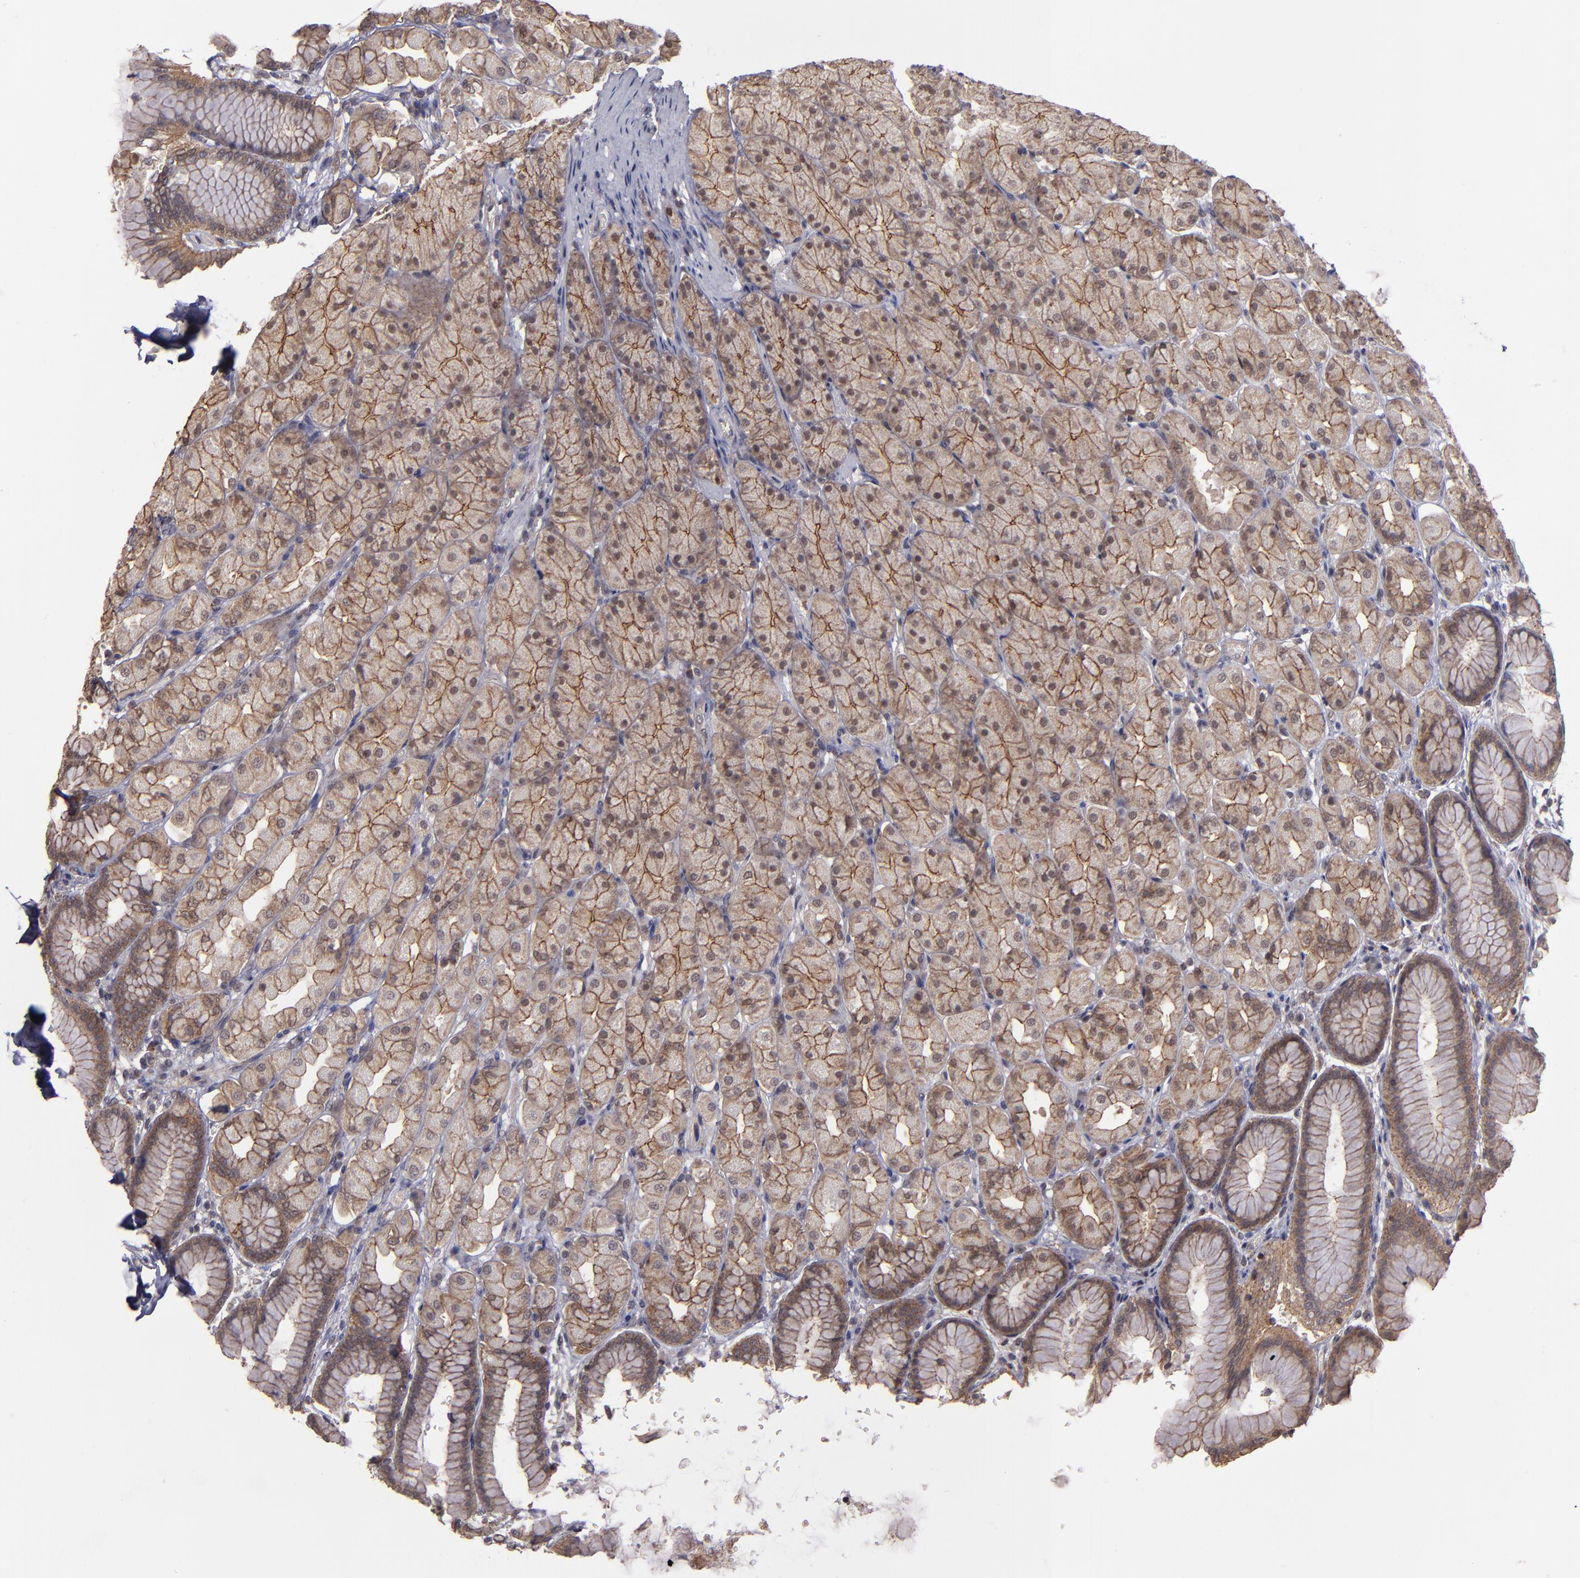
{"staining": {"intensity": "moderate", "quantity": ">75%", "location": "cytoplasmic/membranous,nuclear"}, "tissue": "stomach", "cell_type": "Glandular cells", "image_type": "normal", "snomed": [{"axis": "morphology", "description": "Normal tissue, NOS"}, {"axis": "topography", "description": "Stomach, upper"}], "caption": "Glandular cells show medium levels of moderate cytoplasmic/membranous,nuclear staining in about >75% of cells in benign stomach. (IHC, brightfield microscopy, high magnification).", "gene": "SIPA1L1", "patient": {"sex": "female", "age": 56}}